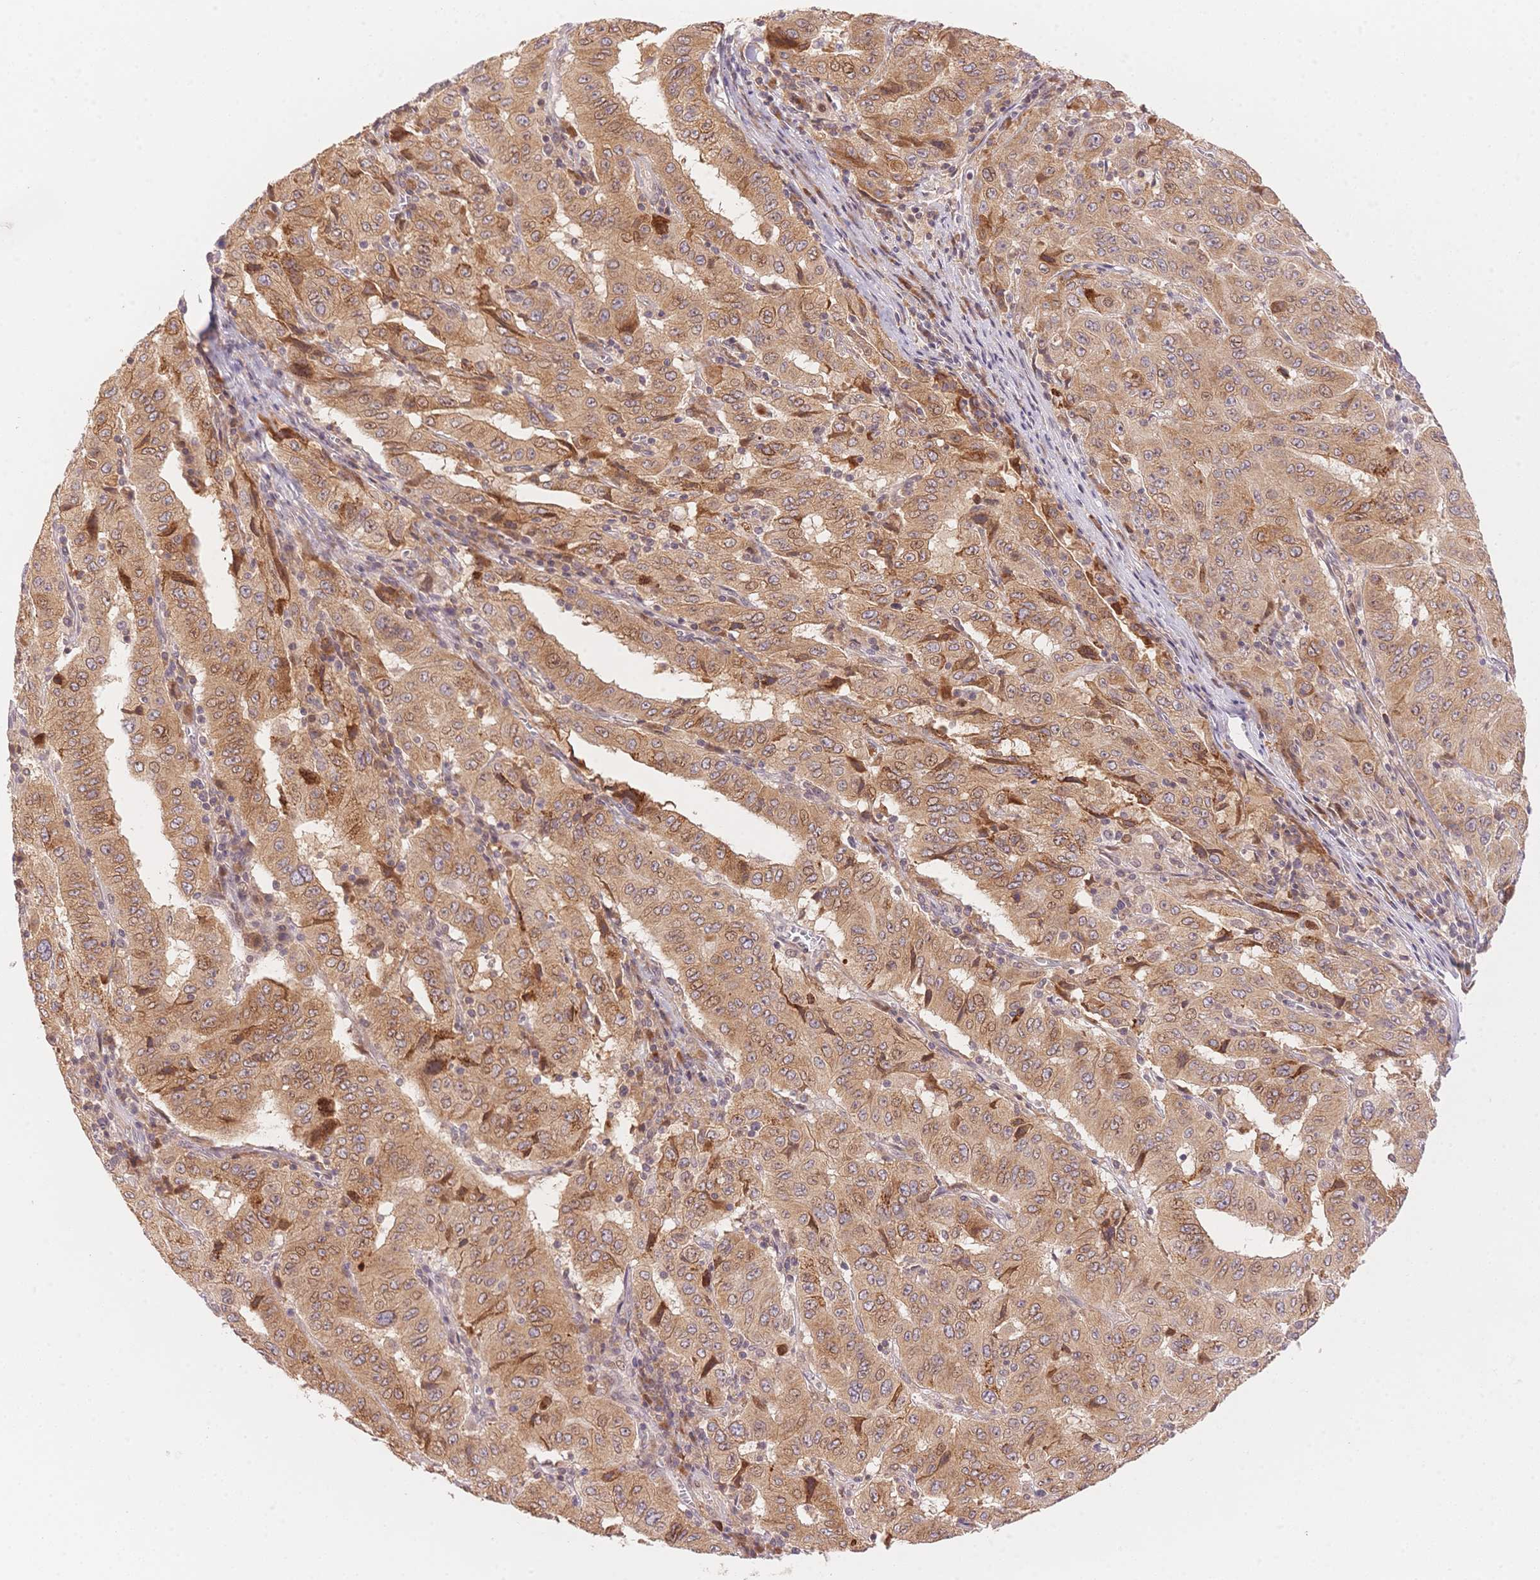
{"staining": {"intensity": "moderate", "quantity": ">75%", "location": "cytoplasmic/membranous"}, "tissue": "pancreatic cancer", "cell_type": "Tumor cells", "image_type": "cancer", "snomed": [{"axis": "morphology", "description": "Adenocarcinoma, NOS"}, {"axis": "topography", "description": "Pancreas"}], "caption": "There is medium levels of moderate cytoplasmic/membranous expression in tumor cells of pancreatic adenocarcinoma, as demonstrated by immunohistochemical staining (brown color).", "gene": "STK39", "patient": {"sex": "male", "age": 63}}